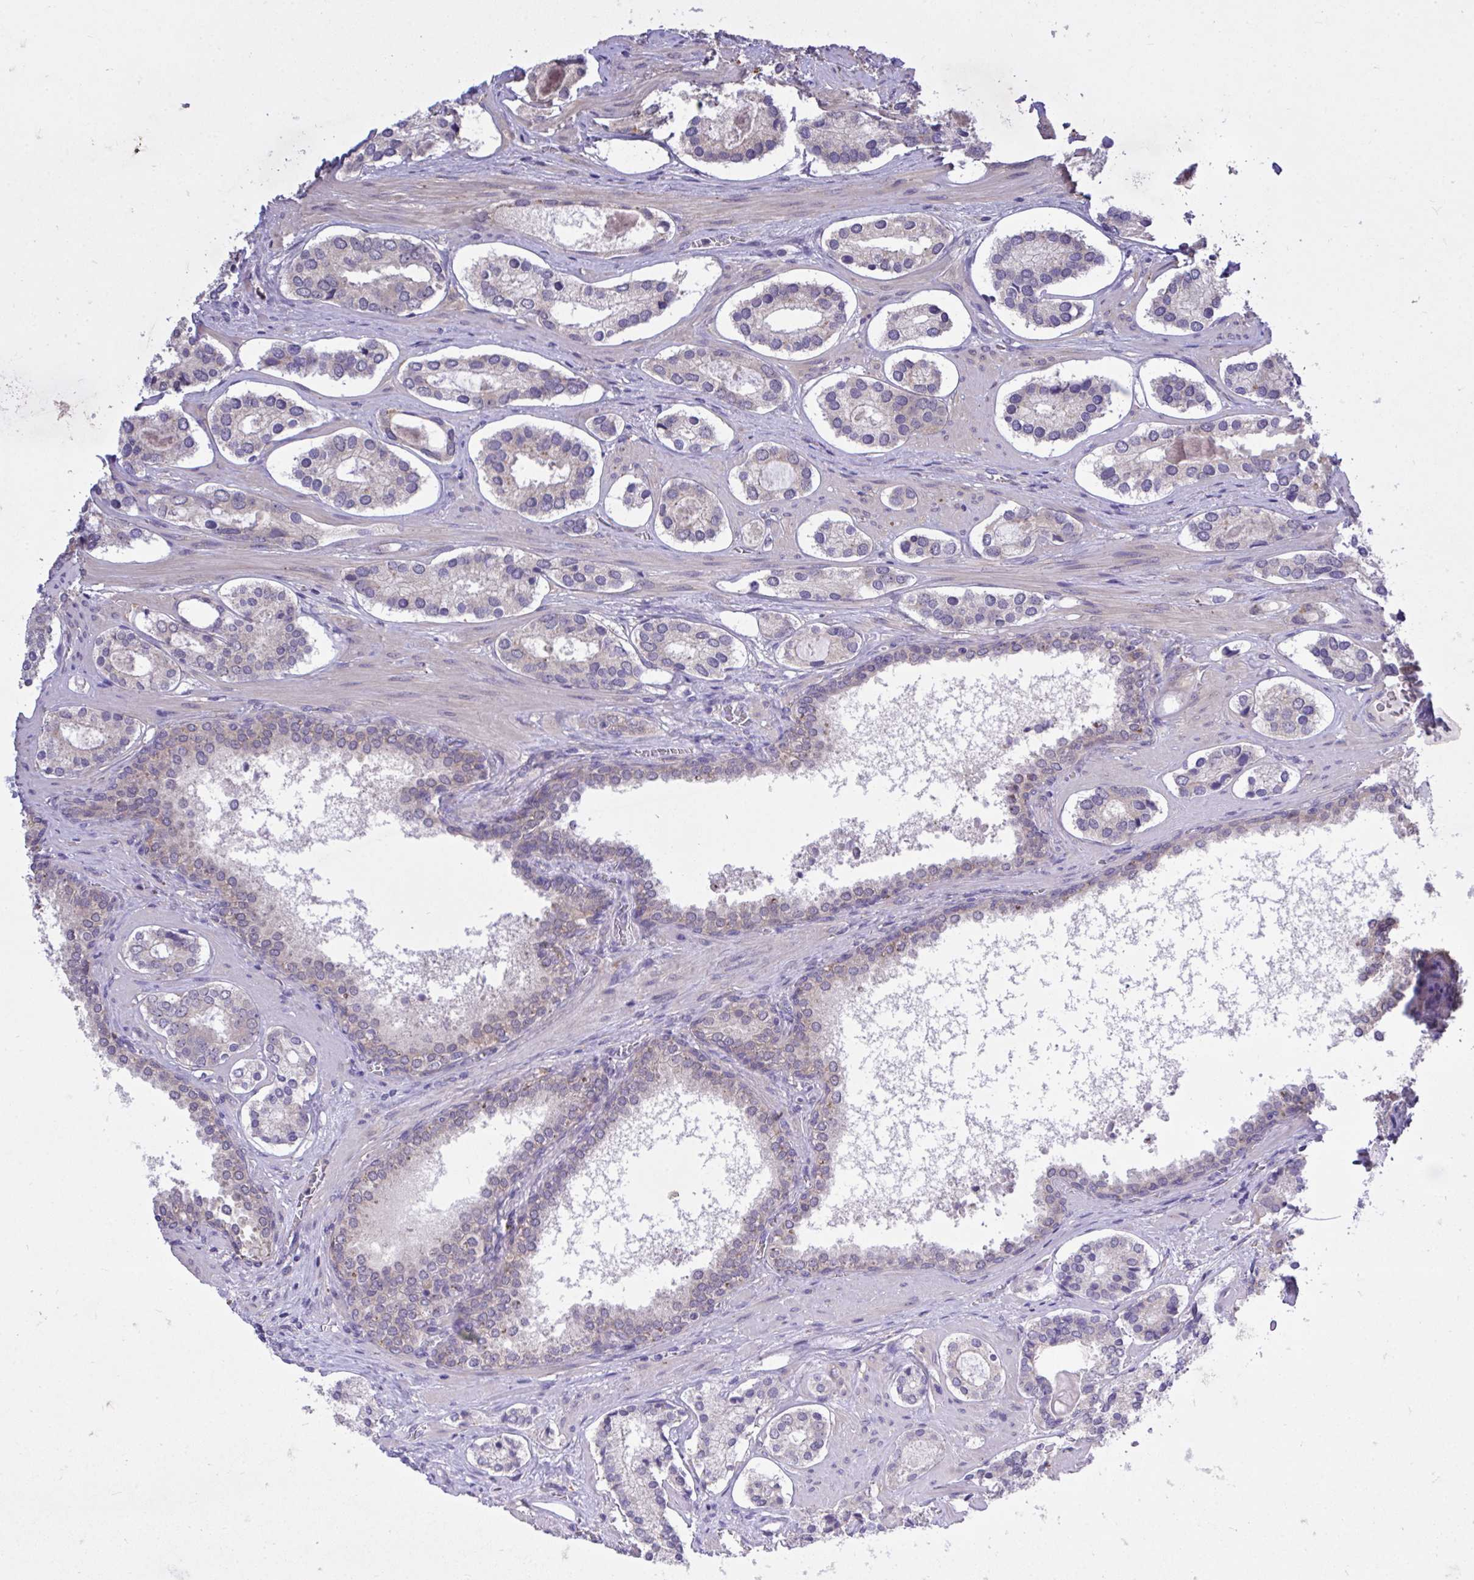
{"staining": {"intensity": "negative", "quantity": "none", "location": "none"}, "tissue": "prostate cancer", "cell_type": "Tumor cells", "image_type": "cancer", "snomed": [{"axis": "morphology", "description": "Adenocarcinoma, Low grade"}, {"axis": "topography", "description": "Prostate"}], "caption": "Histopathology image shows no significant protein positivity in tumor cells of prostate cancer (low-grade adenocarcinoma). (Immunohistochemistry, brightfield microscopy, high magnification).", "gene": "MPC2", "patient": {"sex": "male", "age": 62}}